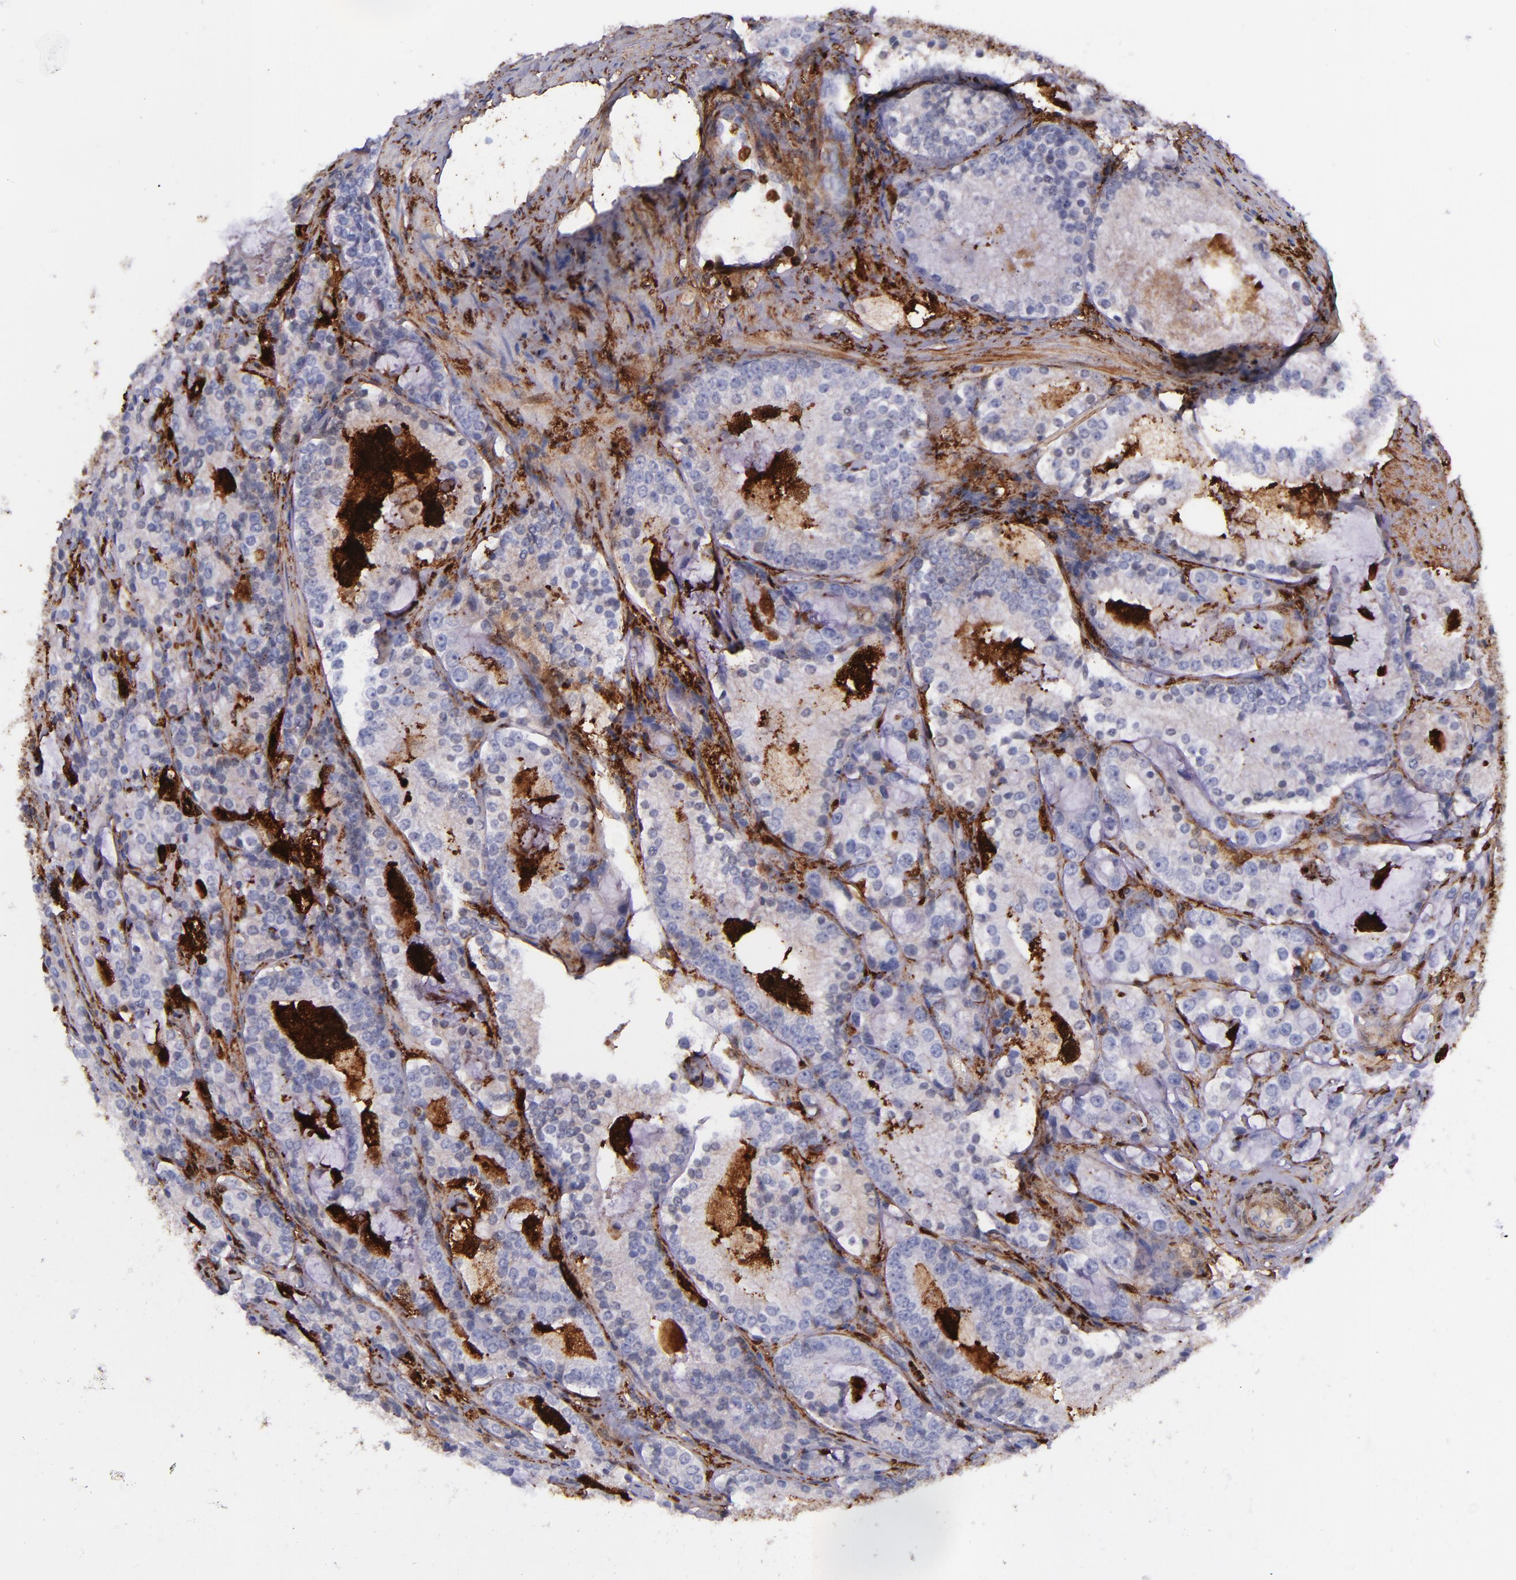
{"staining": {"intensity": "negative", "quantity": "none", "location": "none"}, "tissue": "prostate cancer", "cell_type": "Tumor cells", "image_type": "cancer", "snomed": [{"axis": "morphology", "description": "Adenocarcinoma, High grade"}, {"axis": "topography", "description": "Prostate"}], "caption": "DAB immunohistochemical staining of human adenocarcinoma (high-grade) (prostate) exhibits no significant positivity in tumor cells.", "gene": "LGALS1", "patient": {"sex": "male", "age": 63}}